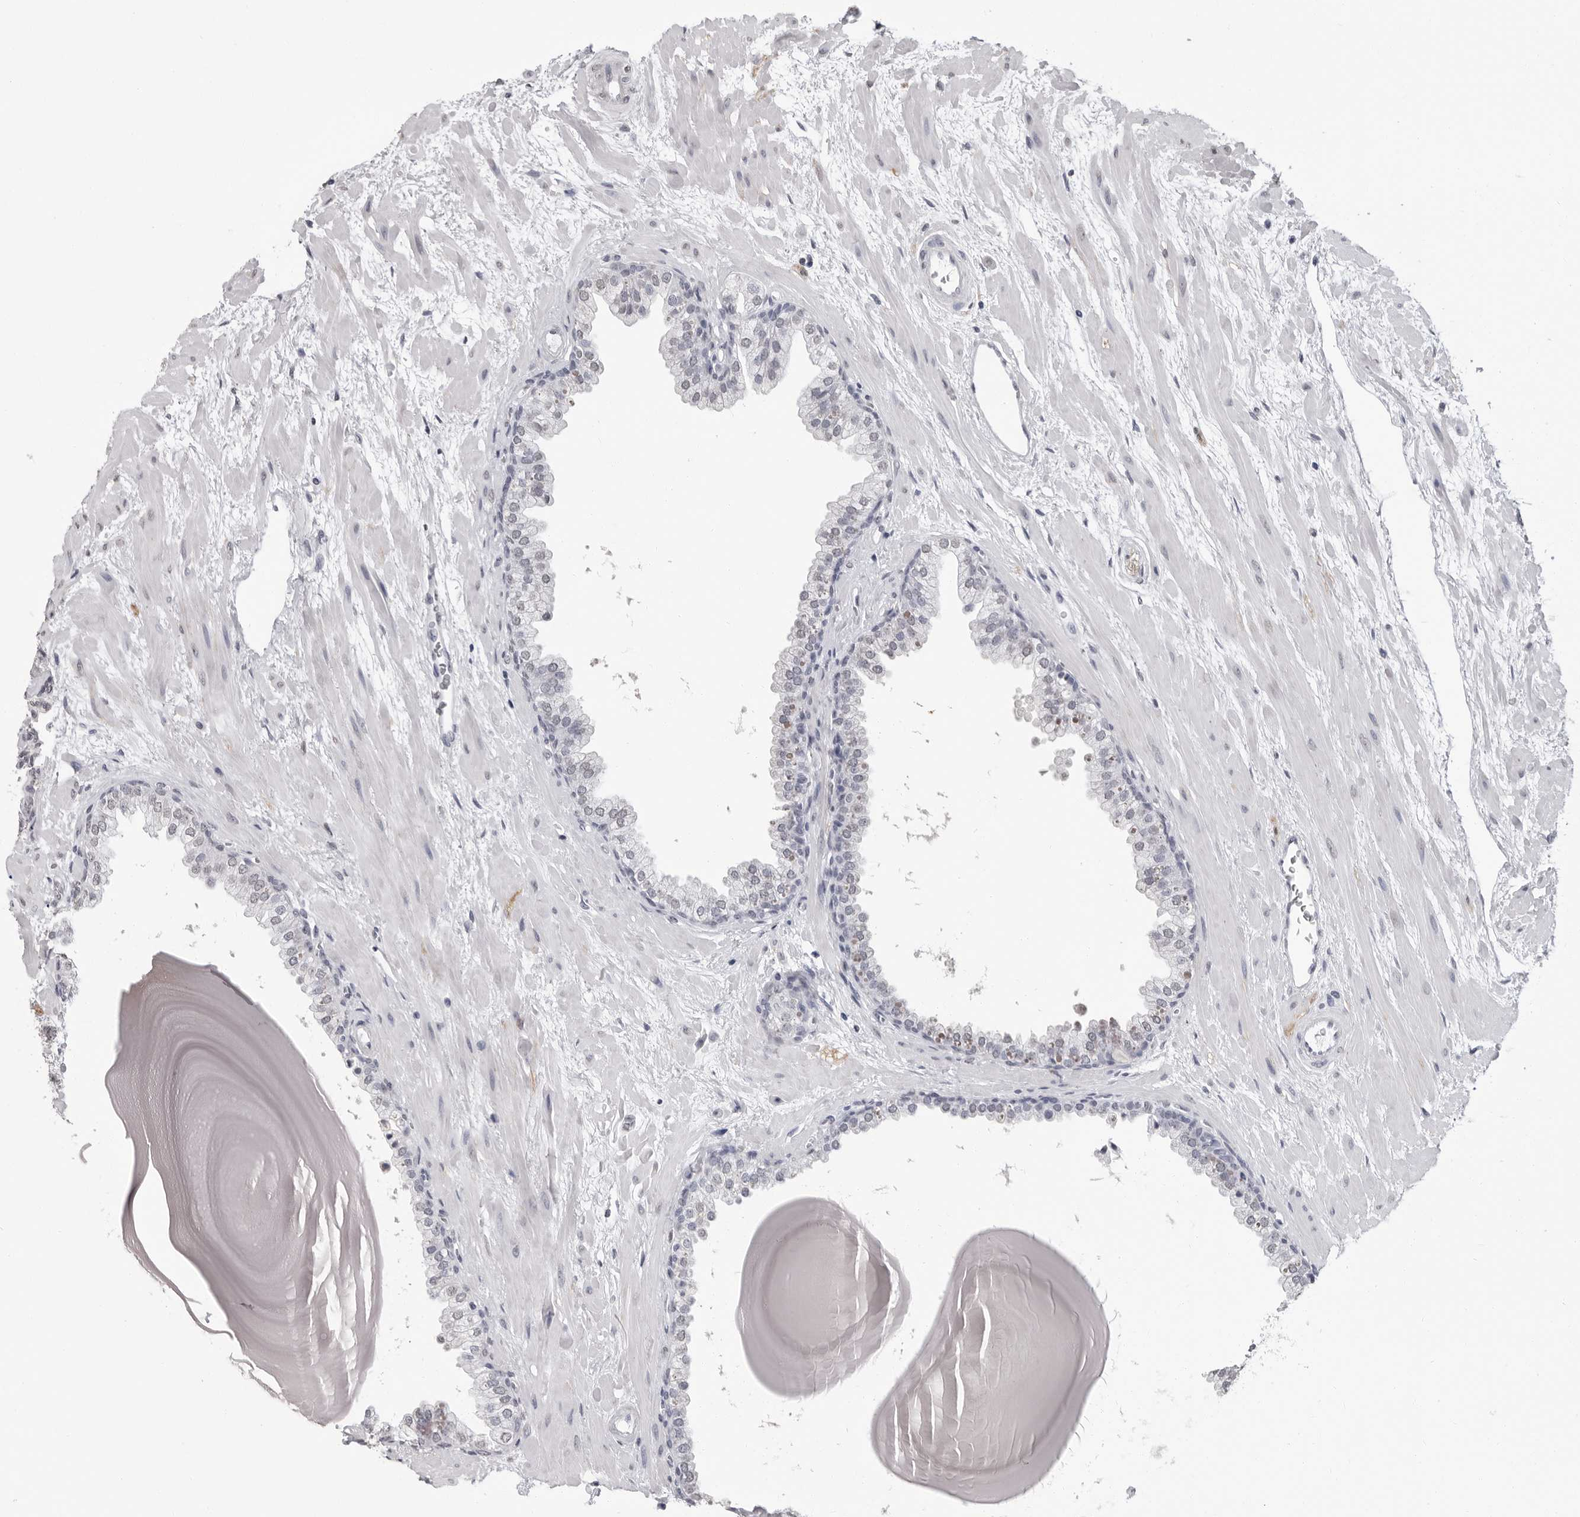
{"staining": {"intensity": "negative", "quantity": "none", "location": "none"}, "tissue": "prostate", "cell_type": "Glandular cells", "image_type": "normal", "snomed": [{"axis": "morphology", "description": "Normal tissue, NOS"}, {"axis": "topography", "description": "Prostate"}], "caption": "Micrograph shows no protein expression in glandular cells of normal prostate. (DAB (3,3'-diaminobenzidine) immunohistochemistry, high magnification).", "gene": "HEPACAM", "patient": {"sex": "male", "age": 48}}